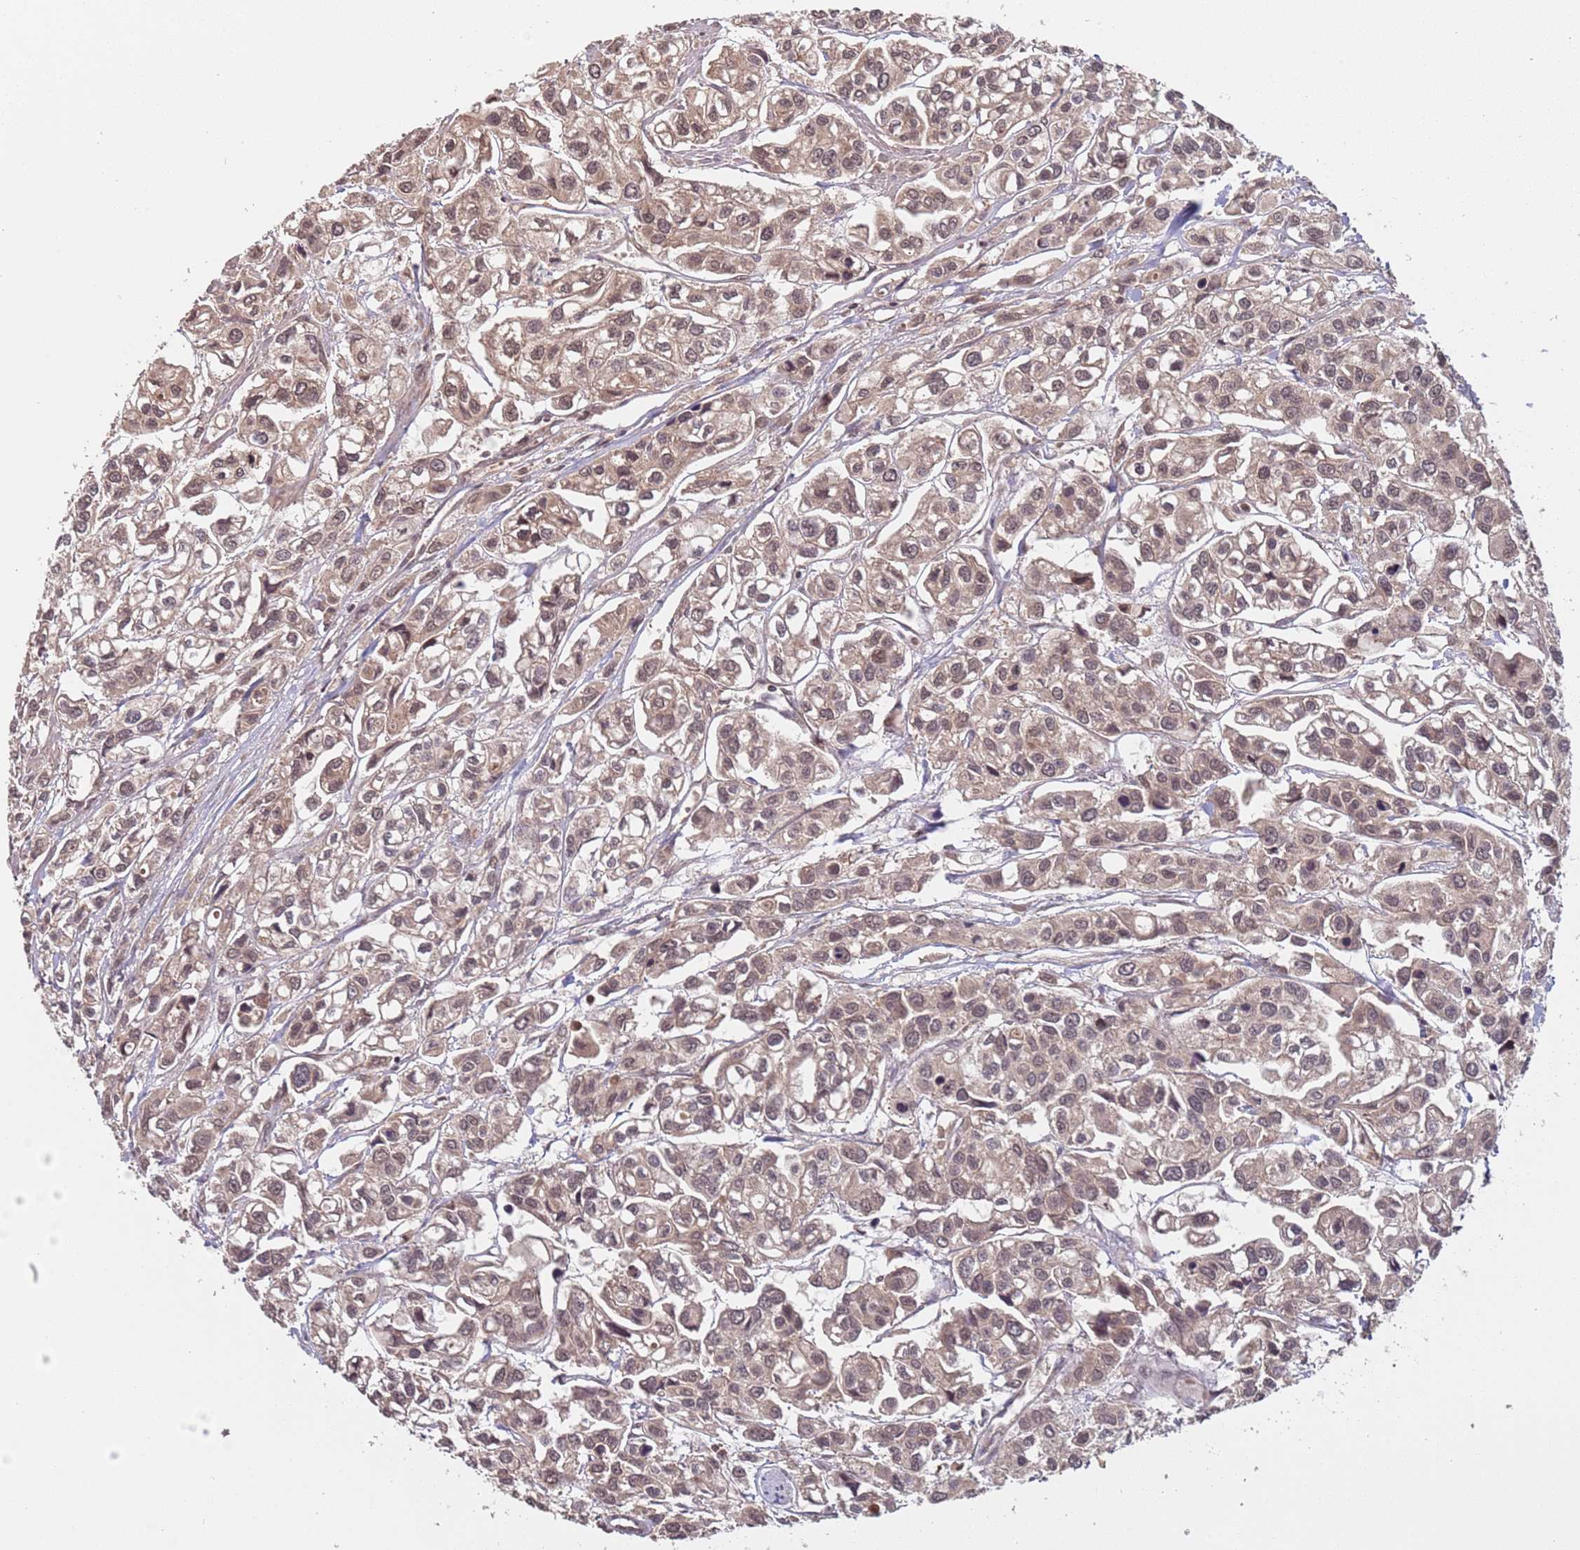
{"staining": {"intensity": "weak", "quantity": ">75%", "location": "cytoplasmic/membranous,nuclear"}, "tissue": "urothelial cancer", "cell_type": "Tumor cells", "image_type": "cancer", "snomed": [{"axis": "morphology", "description": "Urothelial carcinoma, High grade"}, {"axis": "topography", "description": "Urinary bladder"}], "caption": "Immunohistochemistry of high-grade urothelial carcinoma exhibits low levels of weak cytoplasmic/membranous and nuclear staining in approximately >75% of tumor cells.", "gene": "ERI1", "patient": {"sex": "male", "age": 67}}